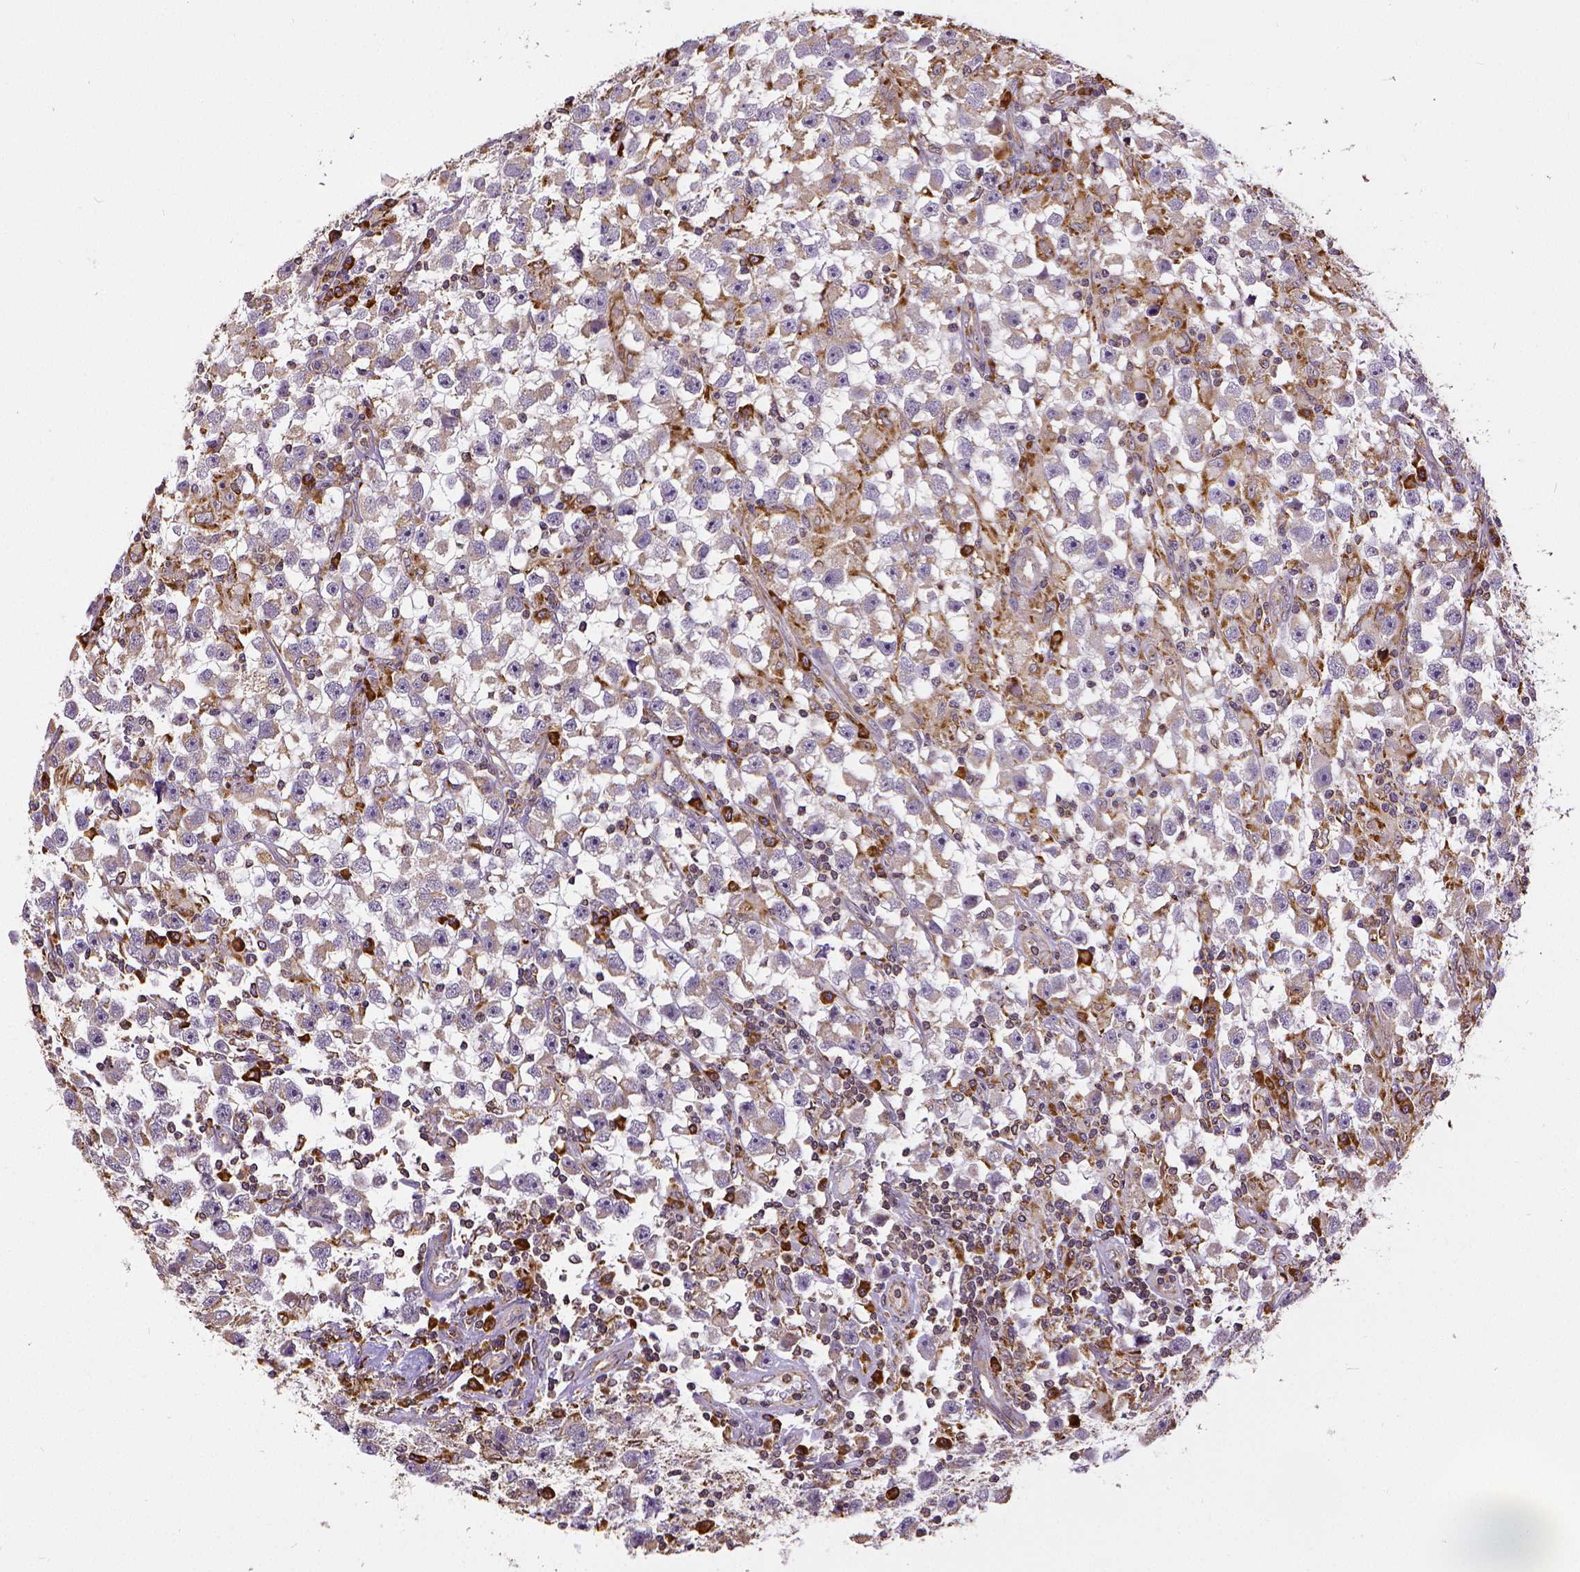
{"staining": {"intensity": "weak", "quantity": "<25%", "location": "cytoplasmic/membranous"}, "tissue": "testis cancer", "cell_type": "Tumor cells", "image_type": "cancer", "snomed": [{"axis": "morphology", "description": "Seminoma, NOS"}, {"axis": "topography", "description": "Testis"}], "caption": "This photomicrograph is of testis cancer (seminoma) stained with immunohistochemistry (IHC) to label a protein in brown with the nuclei are counter-stained blue. There is no staining in tumor cells.", "gene": "MTDH", "patient": {"sex": "male", "age": 33}}